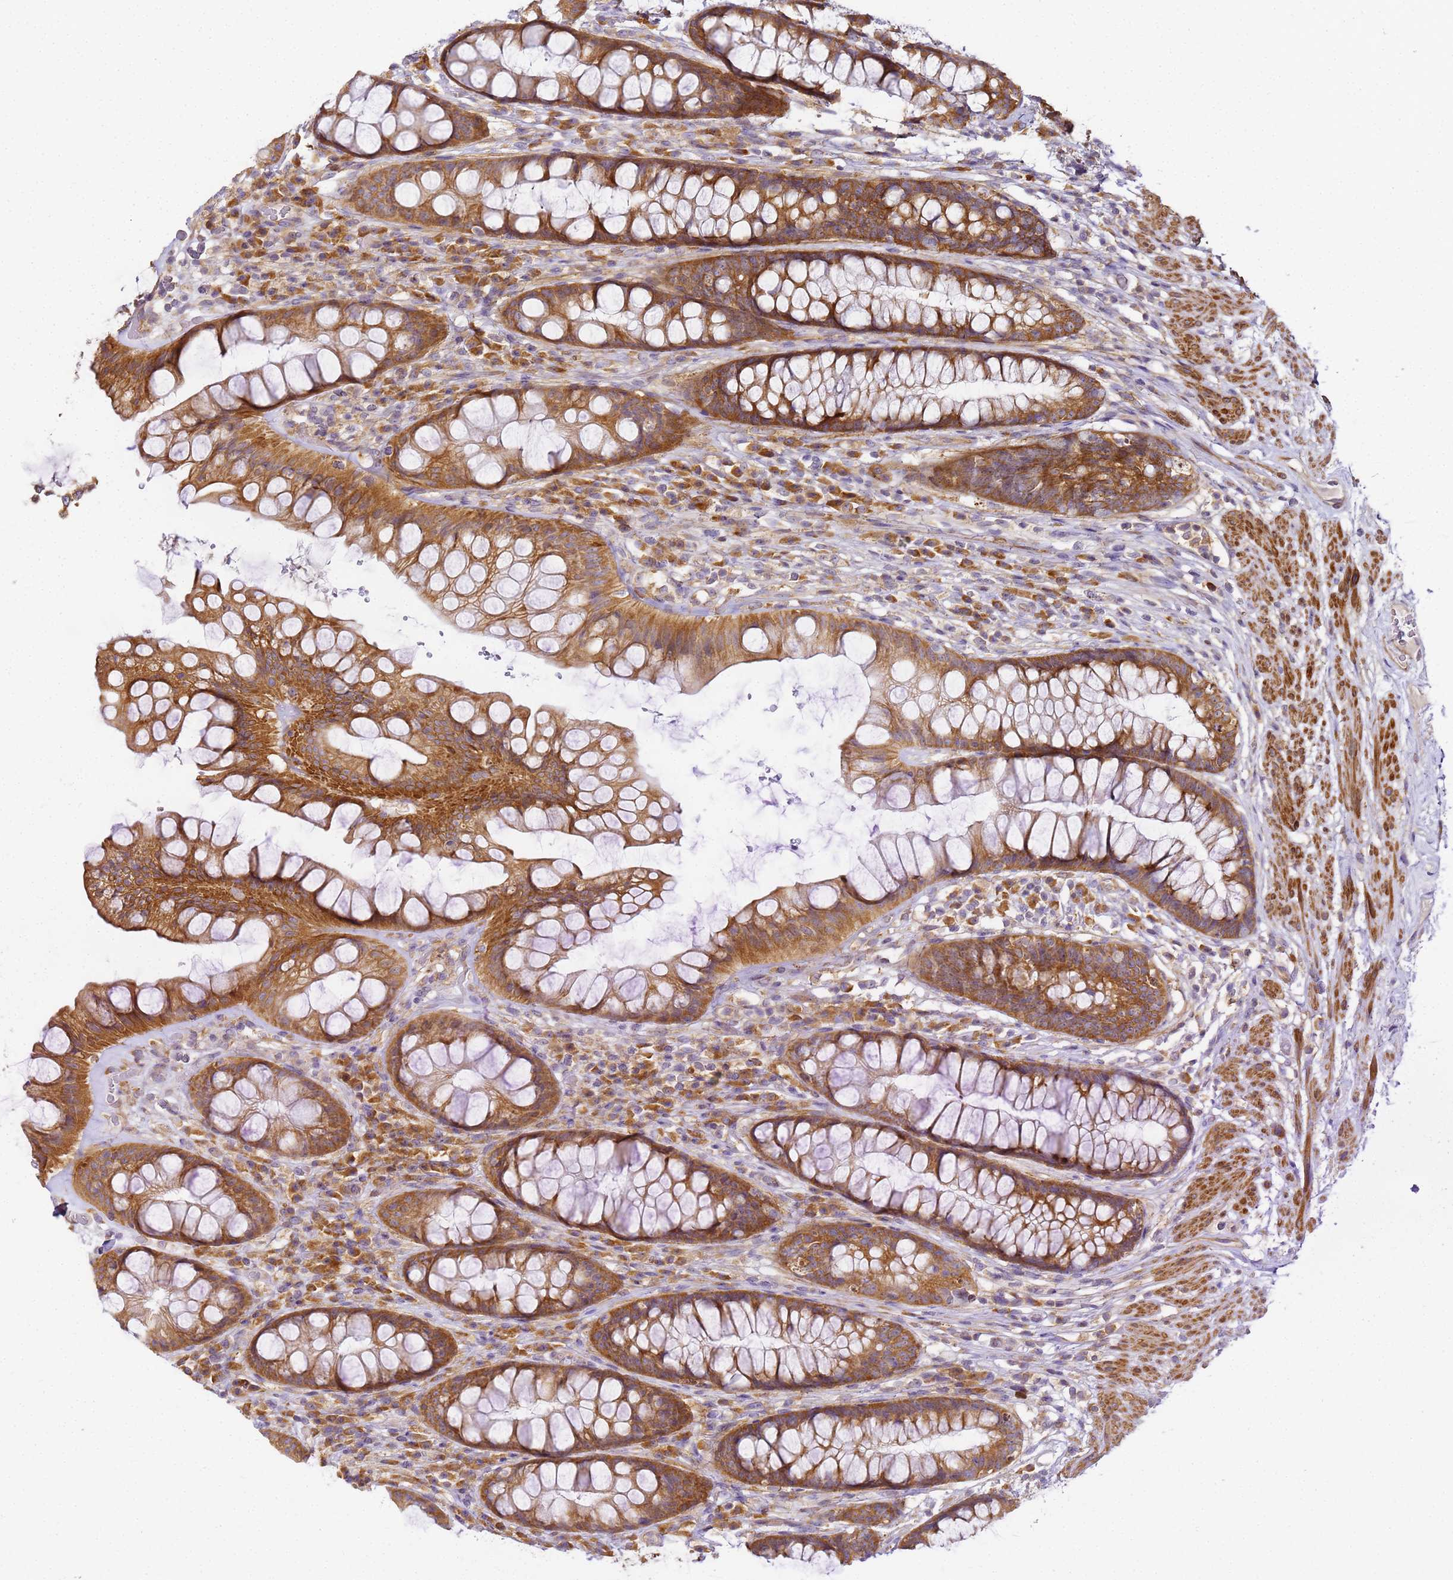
{"staining": {"intensity": "moderate", "quantity": ">75%", "location": "cytoplasmic/membranous"}, "tissue": "rectum", "cell_type": "Glandular cells", "image_type": "normal", "snomed": [{"axis": "morphology", "description": "Normal tissue, NOS"}, {"axis": "topography", "description": "Rectum"}], "caption": "Unremarkable rectum exhibits moderate cytoplasmic/membranous staining in about >75% of glandular cells, visualized by immunohistochemistry.", "gene": "RPL13A", "patient": {"sex": "male", "age": 74}}